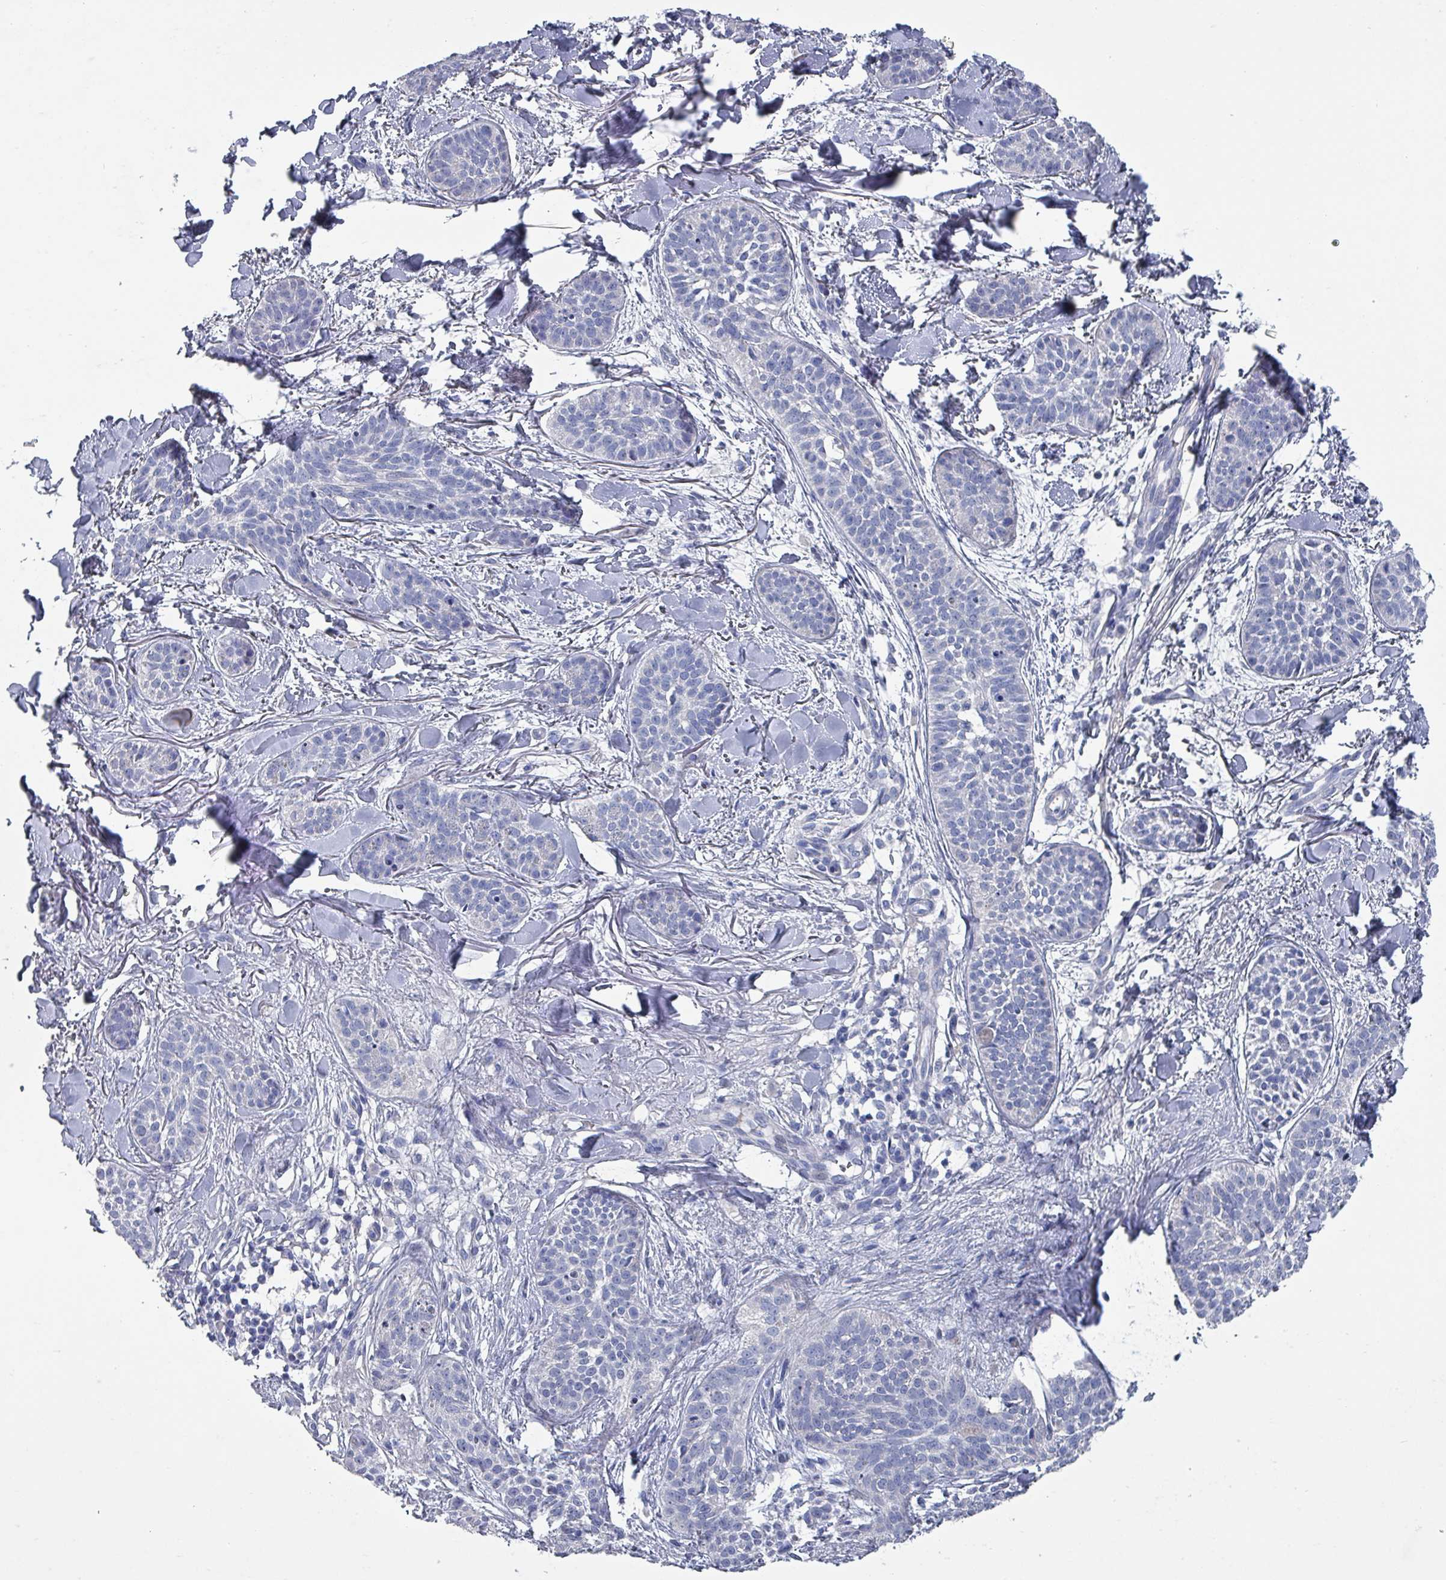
{"staining": {"intensity": "negative", "quantity": "none", "location": "none"}, "tissue": "skin cancer", "cell_type": "Tumor cells", "image_type": "cancer", "snomed": [{"axis": "morphology", "description": "Basal cell carcinoma"}, {"axis": "topography", "description": "Skin"}], "caption": "IHC micrograph of neoplastic tissue: skin cancer stained with DAB demonstrates no significant protein staining in tumor cells. (Stains: DAB (3,3'-diaminobenzidine) IHC with hematoxylin counter stain, Microscopy: brightfield microscopy at high magnification).", "gene": "DRD5", "patient": {"sex": "male", "age": 52}}